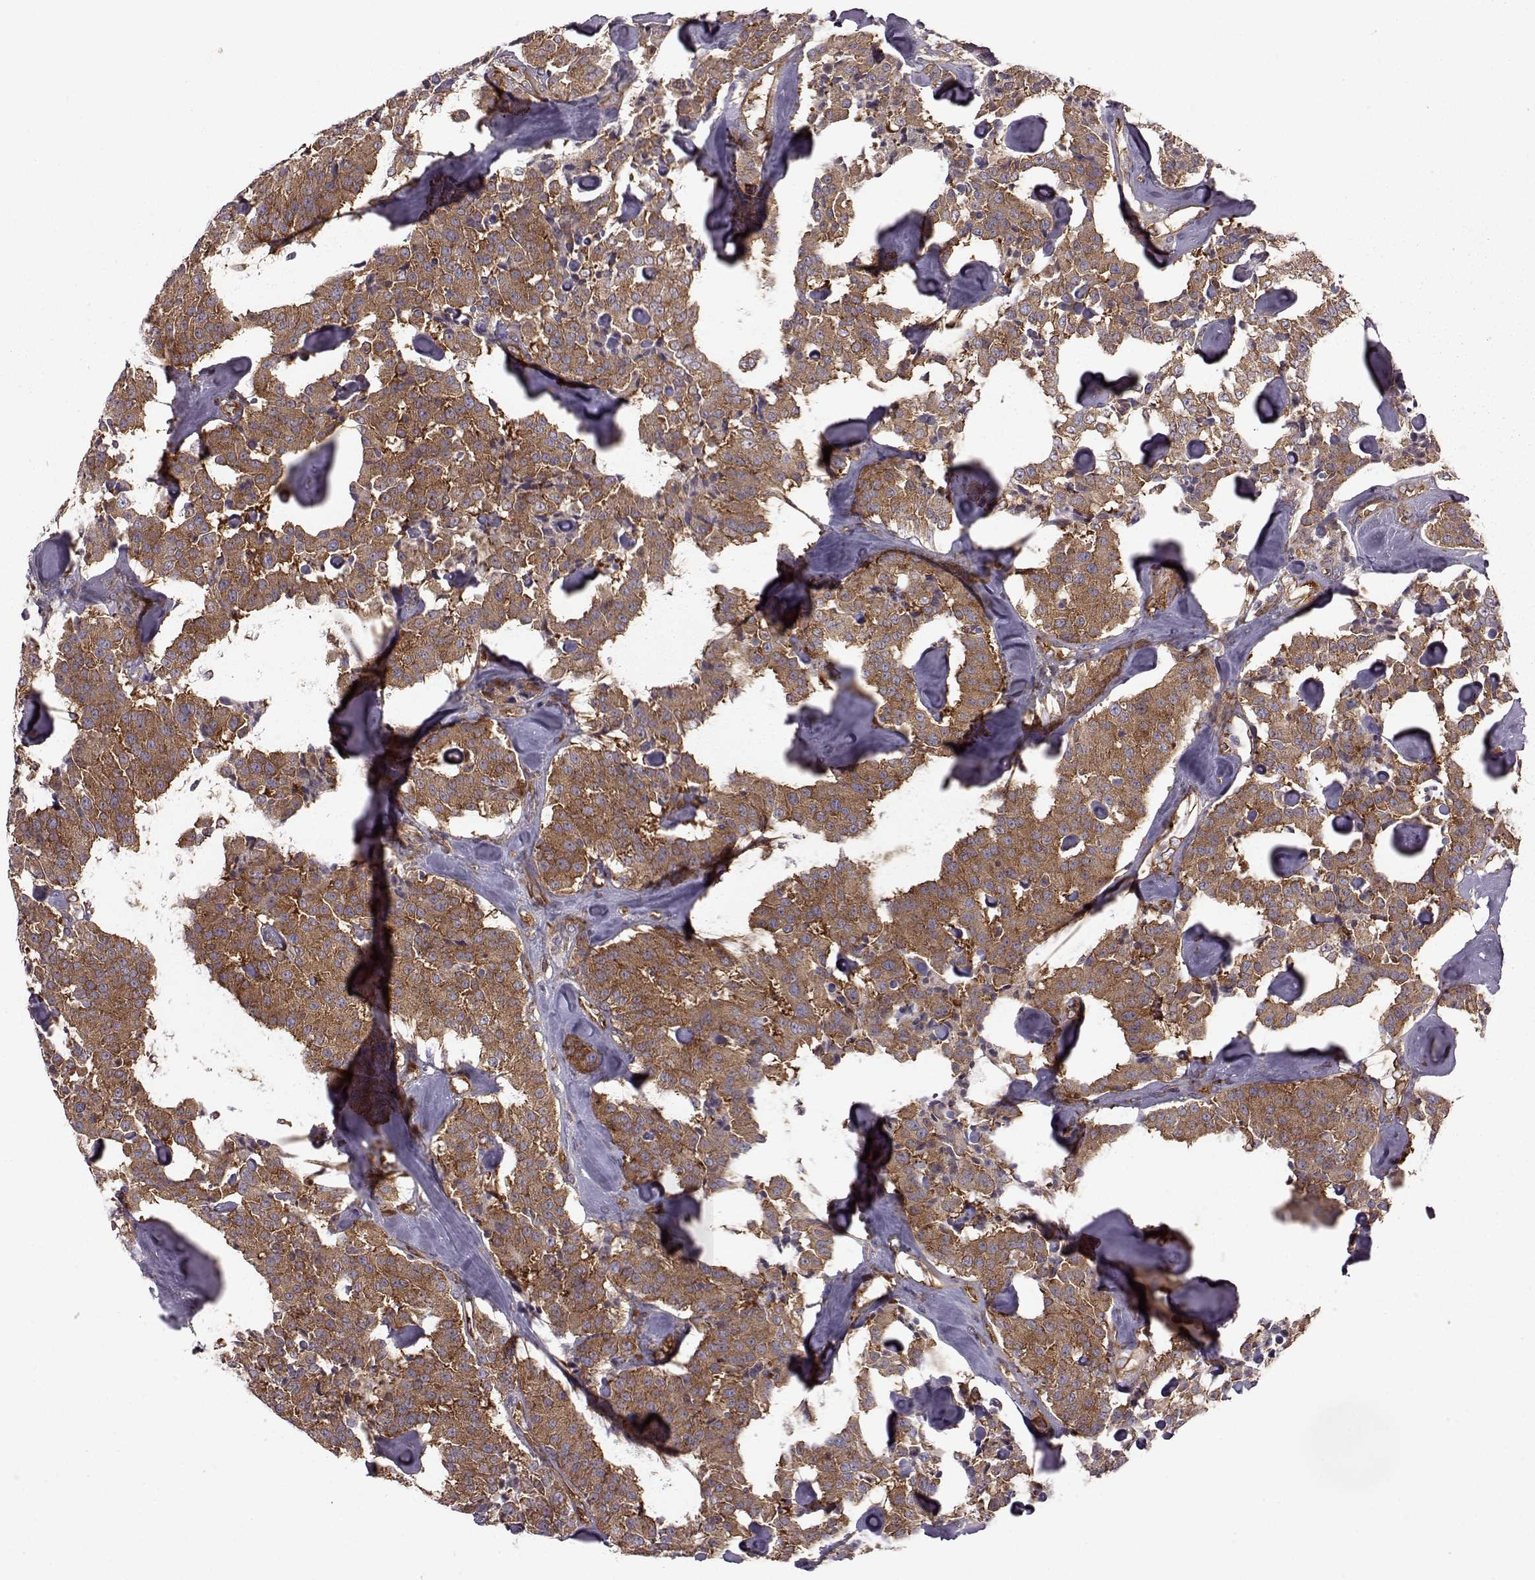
{"staining": {"intensity": "moderate", "quantity": ">75%", "location": "cytoplasmic/membranous"}, "tissue": "carcinoid", "cell_type": "Tumor cells", "image_type": "cancer", "snomed": [{"axis": "morphology", "description": "Carcinoid, malignant, NOS"}, {"axis": "topography", "description": "Pancreas"}], "caption": "An immunohistochemistry image of tumor tissue is shown. Protein staining in brown shows moderate cytoplasmic/membranous positivity in carcinoid (malignant) within tumor cells.", "gene": "RABGAP1", "patient": {"sex": "male", "age": 41}}